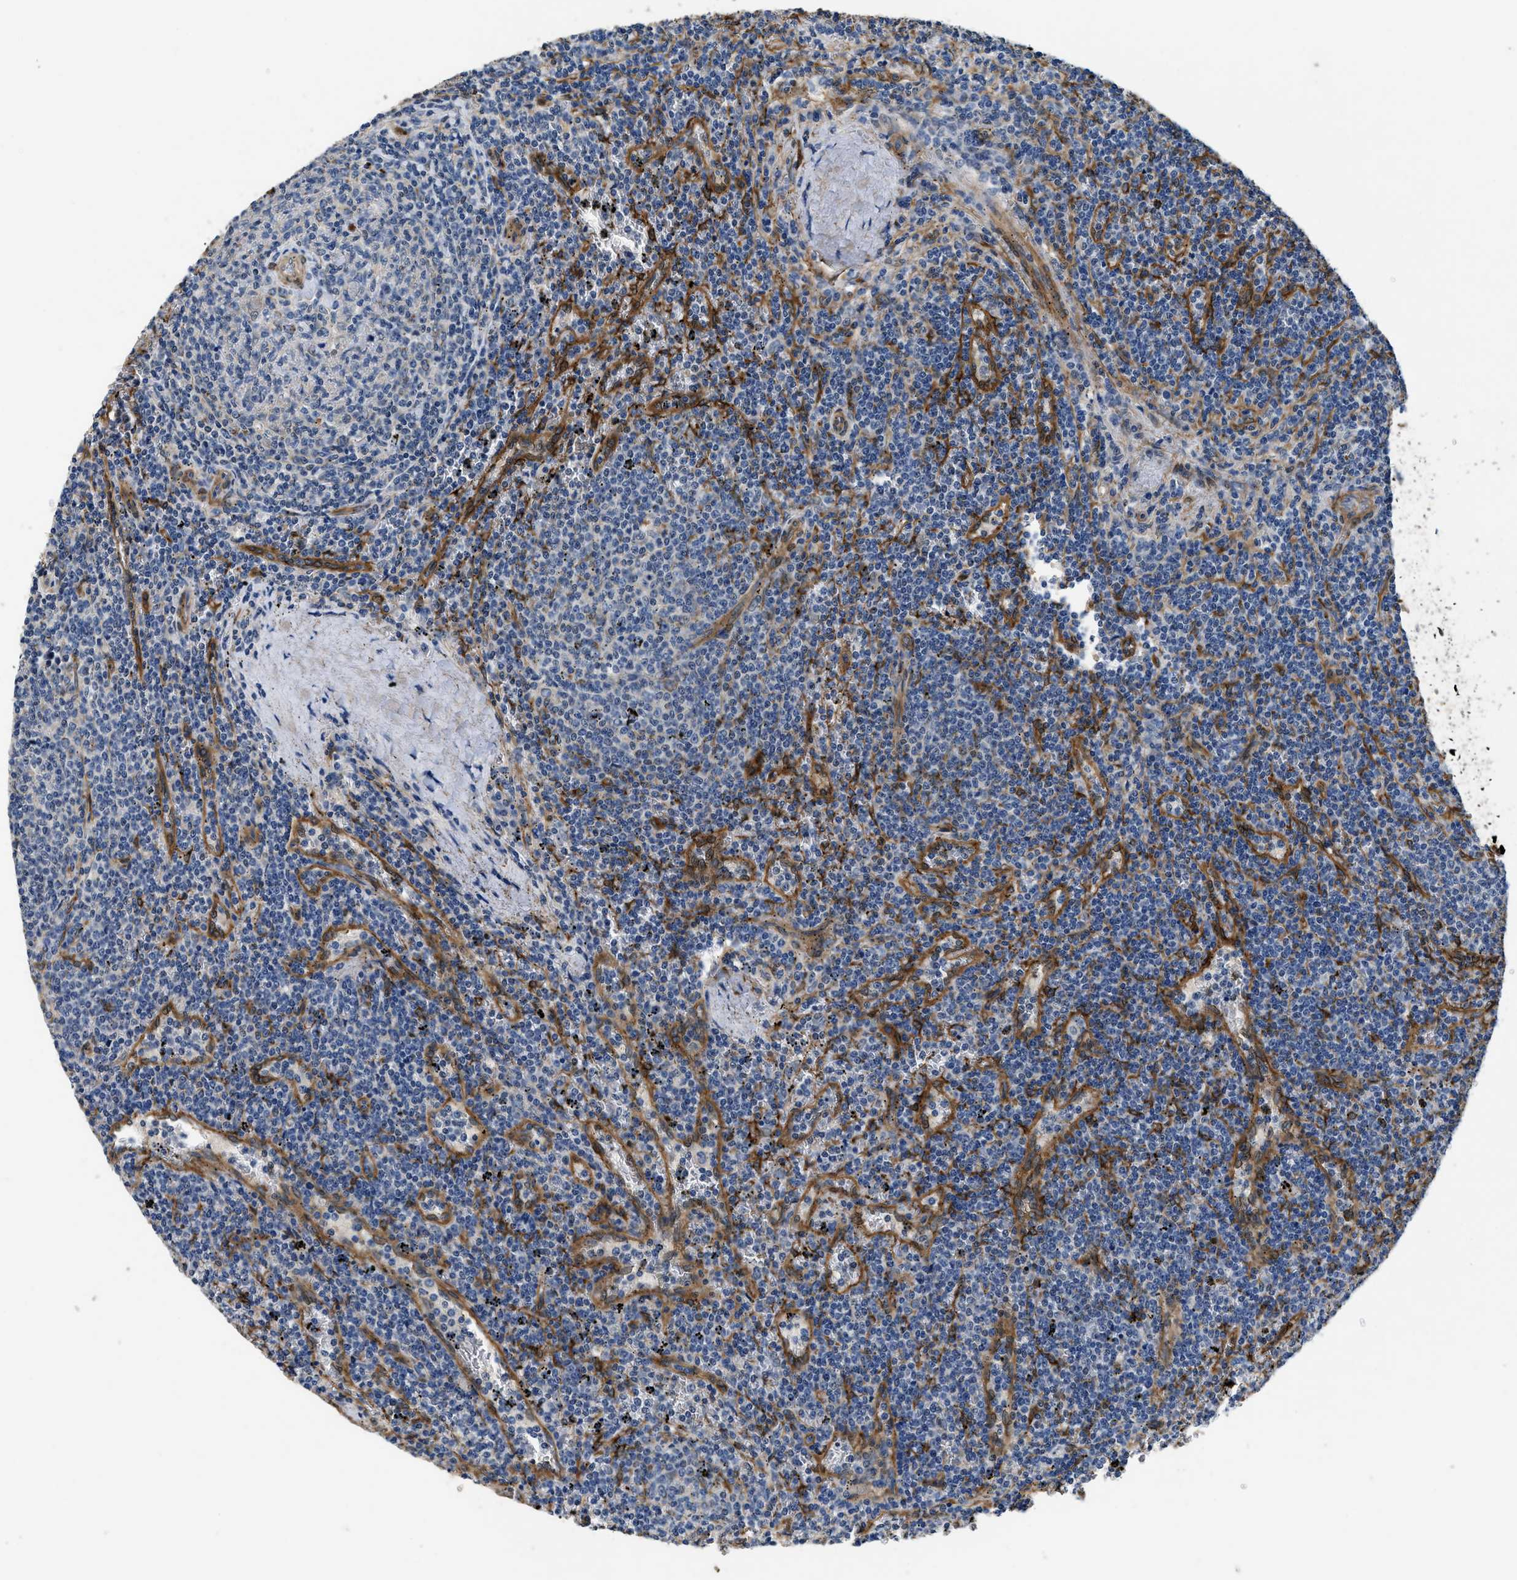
{"staining": {"intensity": "negative", "quantity": "none", "location": "none"}, "tissue": "lymphoma", "cell_type": "Tumor cells", "image_type": "cancer", "snomed": [{"axis": "morphology", "description": "Malignant lymphoma, non-Hodgkin's type, Low grade"}, {"axis": "topography", "description": "Spleen"}], "caption": "The histopathology image shows no staining of tumor cells in low-grade malignant lymphoma, non-Hodgkin's type.", "gene": "RAPH1", "patient": {"sex": "female", "age": 50}}